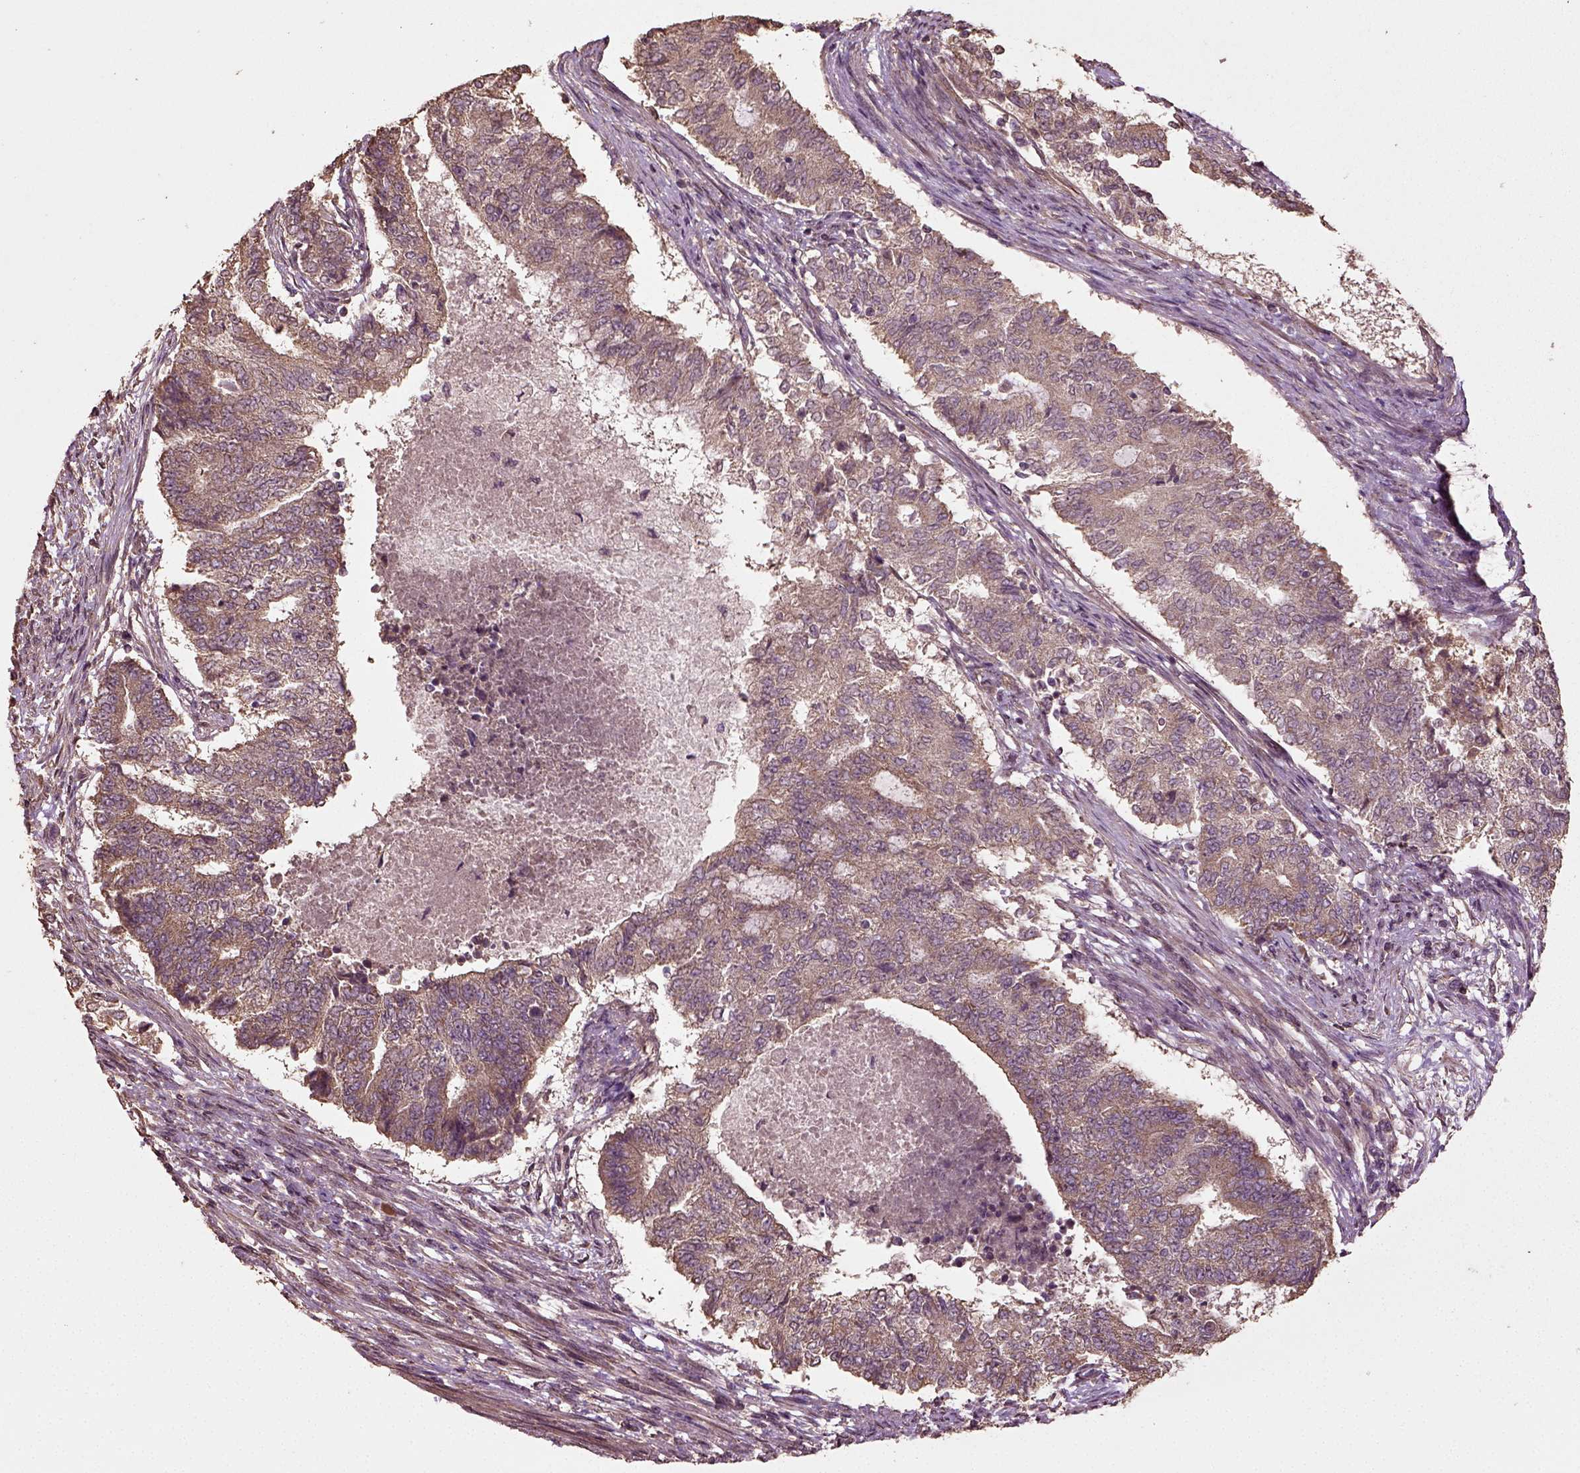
{"staining": {"intensity": "weak", "quantity": "<25%", "location": "cytoplasmic/membranous"}, "tissue": "endometrial cancer", "cell_type": "Tumor cells", "image_type": "cancer", "snomed": [{"axis": "morphology", "description": "Adenocarcinoma, NOS"}, {"axis": "topography", "description": "Endometrium"}], "caption": "Immunohistochemistry image of adenocarcinoma (endometrial) stained for a protein (brown), which displays no expression in tumor cells. (Stains: DAB immunohistochemistry with hematoxylin counter stain, Microscopy: brightfield microscopy at high magnification).", "gene": "ERV3-1", "patient": {"sex": "female", "age": 65}}